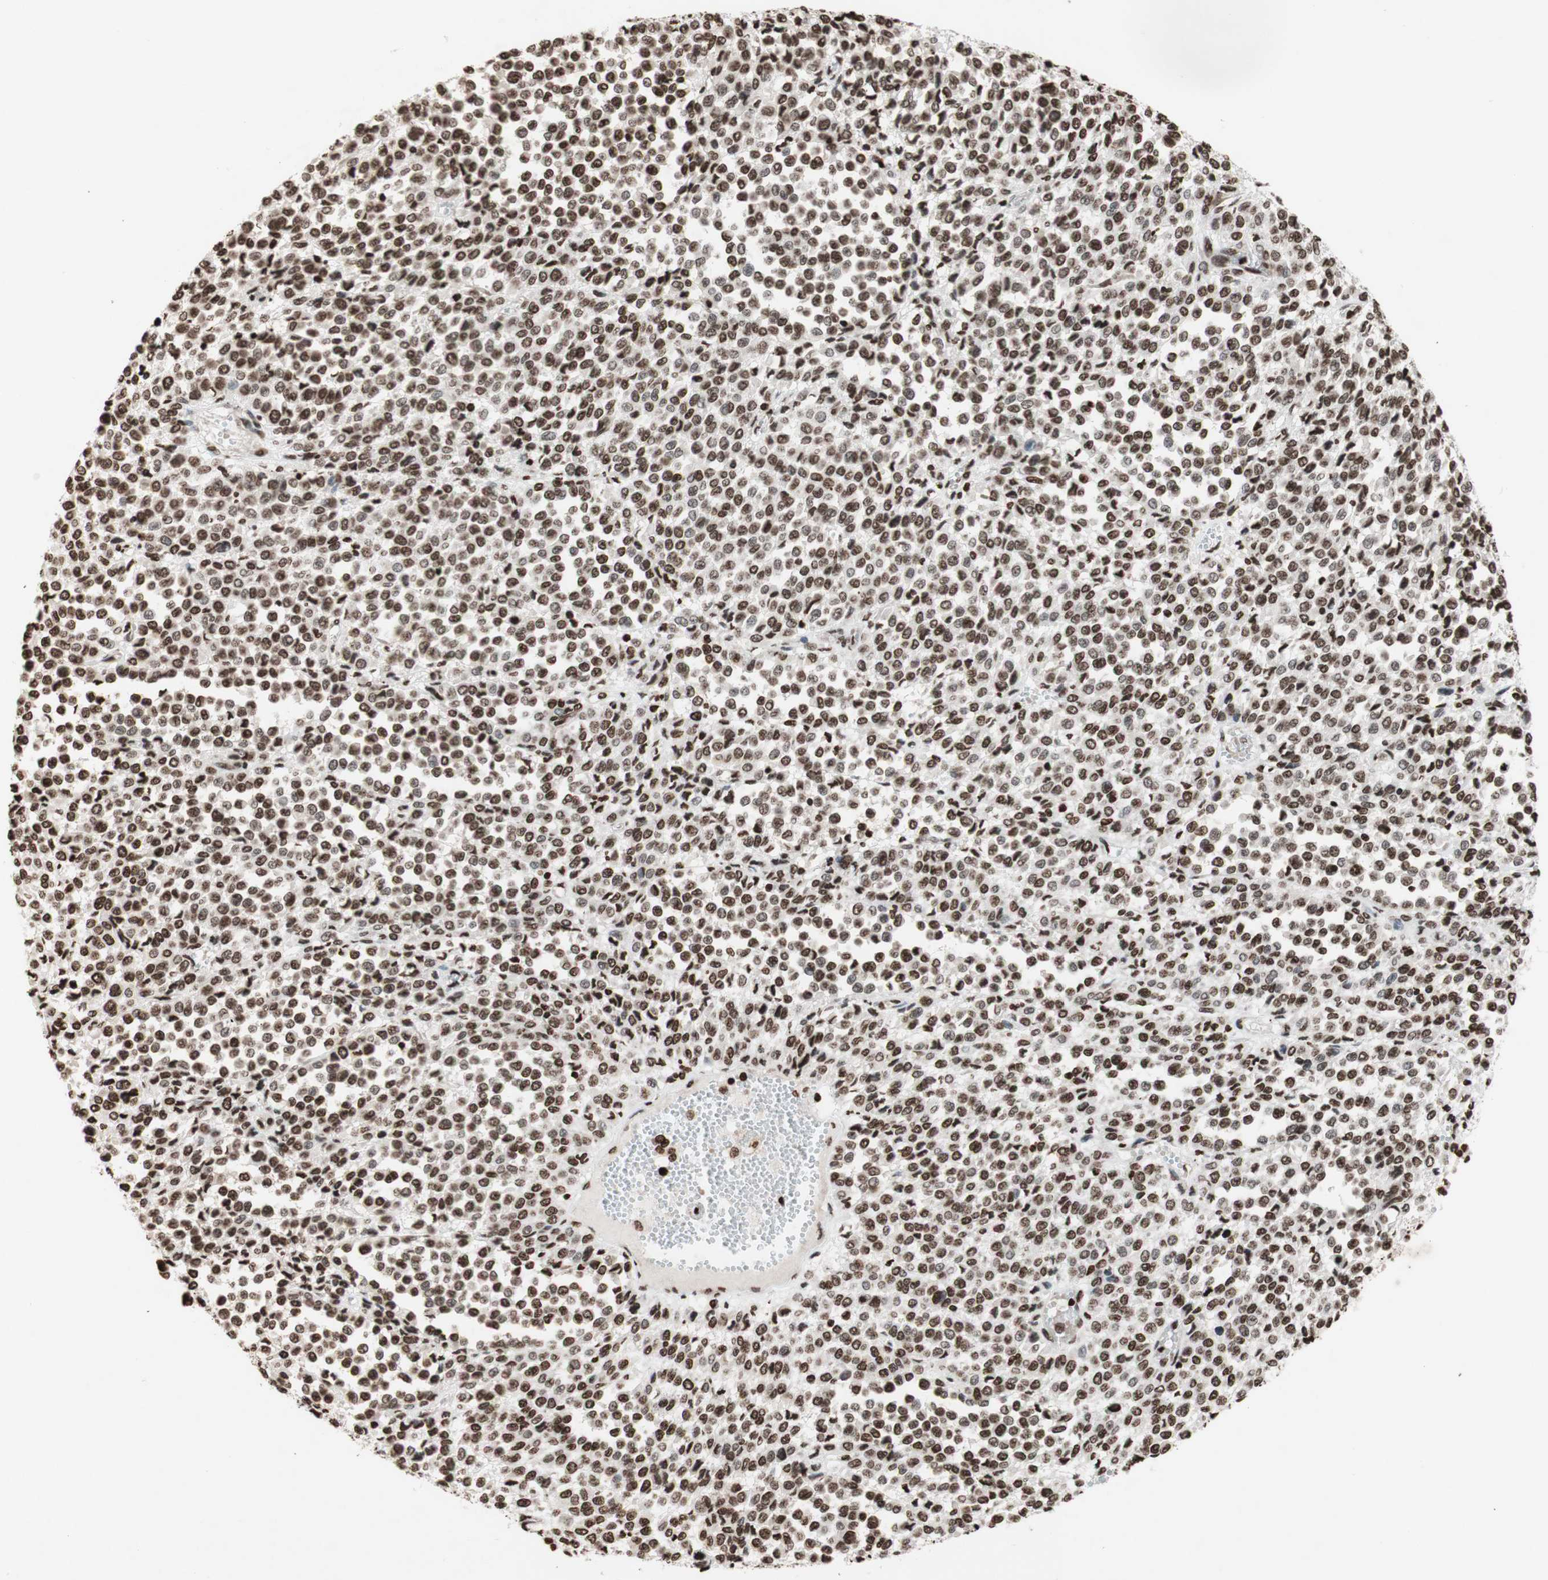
{"staining": {"intensity": "moderate", "quantity": ">75%", "location": "nuclear"}, "tissue": "melanoma", "cell_type": "Tumor cells", "image_type": "cancer", "snomed": [{"axis": "morphology", "description": "Malignant melanoma, Metastatic site"}, {"axis": "topography", "description": "Pancreas"}], "caption": "DAB (3,3'-diaminobenzidine) immunohistochemical staining of human malignant melanoma (metastatic site) shows moderate nuclear protein positivity in about >75% of tumor cells.", "gene": "NCOA3", "patient": {"sex": "female", "age": 30}}